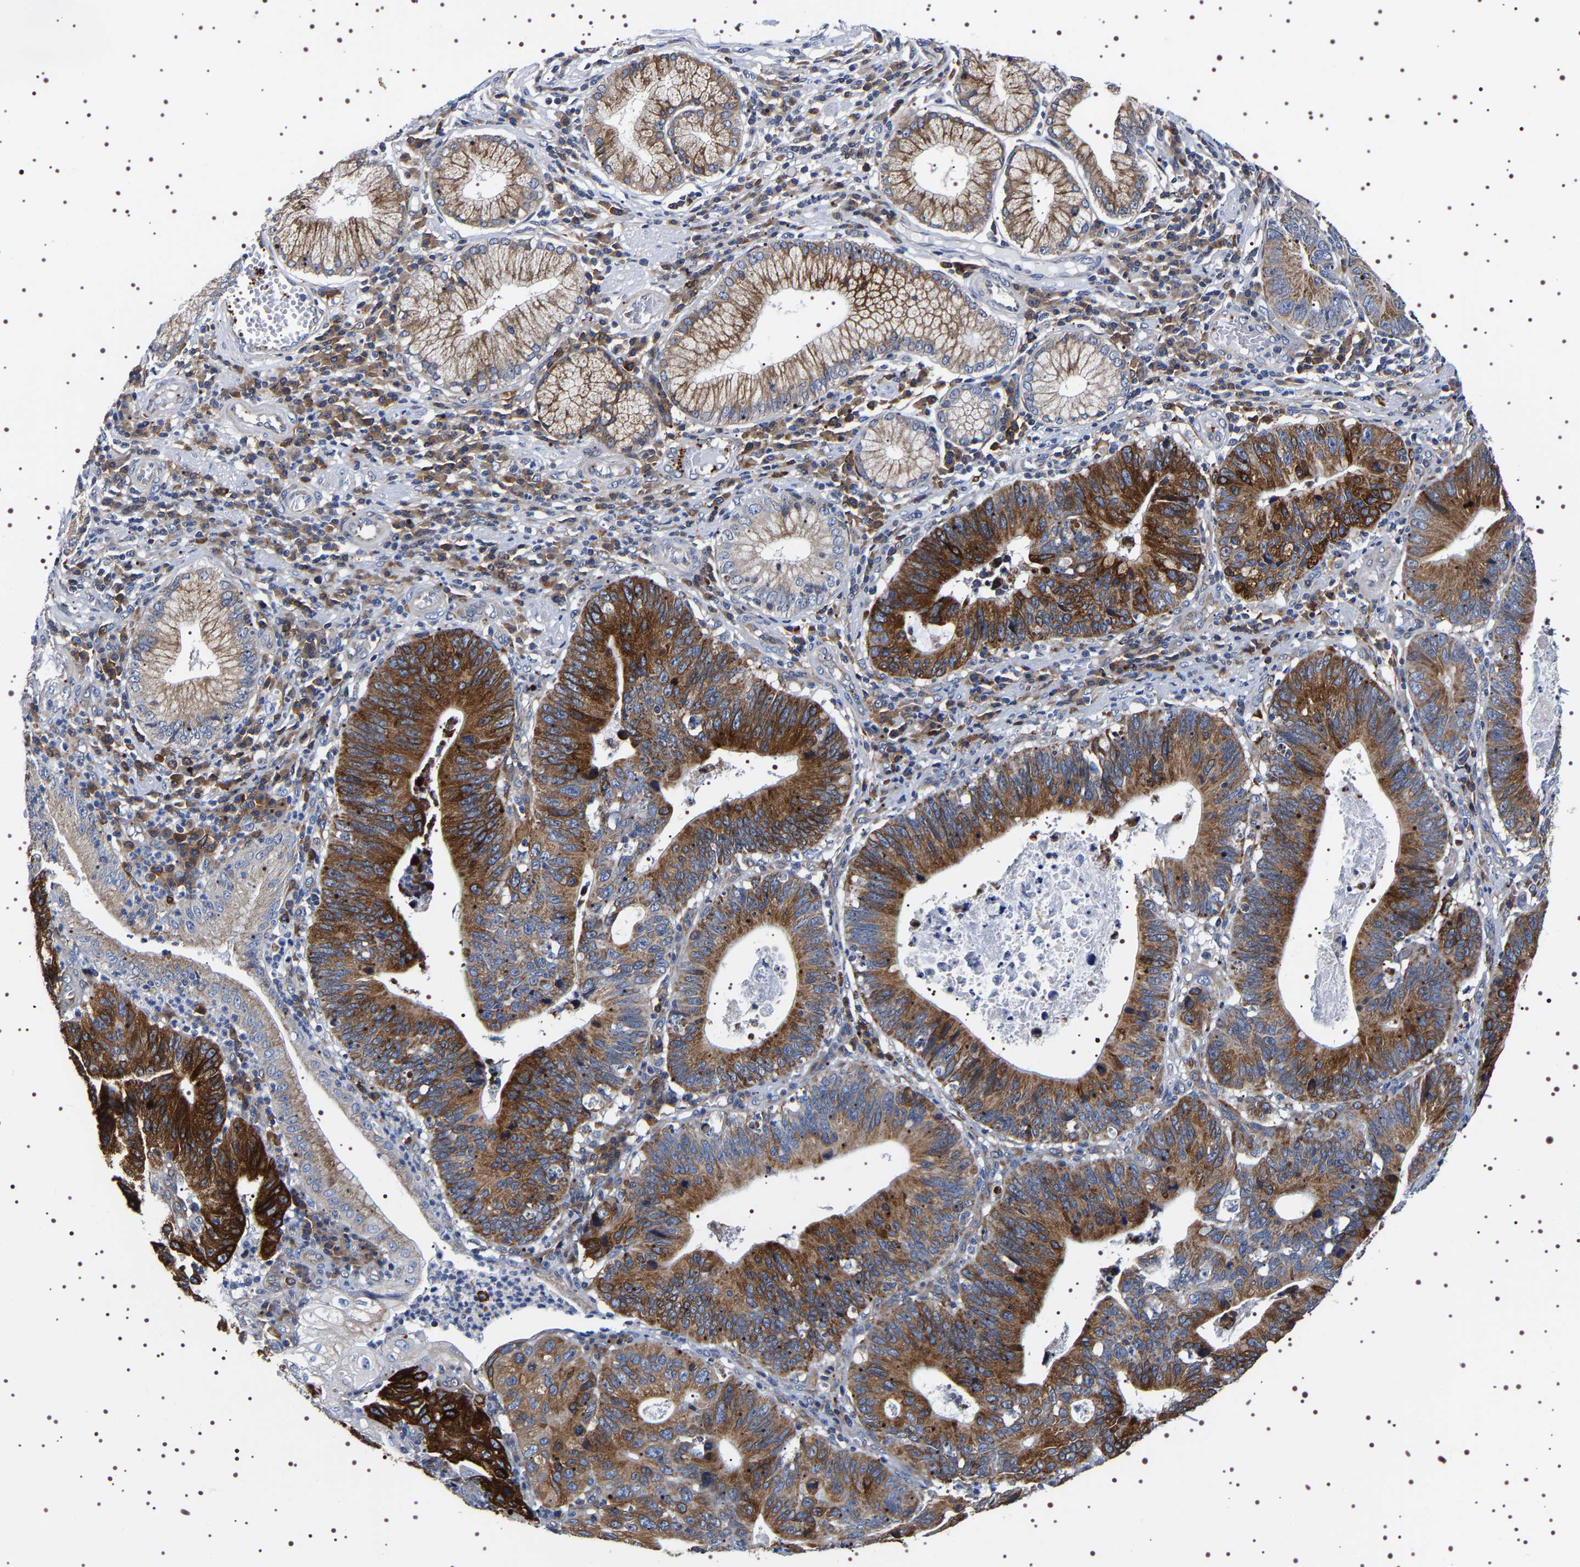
{"staining": {"intensity": "strong", "quantity": ">75%", "location": "cytoplasmic/membranous"}, "tissue": "stomach cancer", "cell_type": "Tumor cells", "image_type": "cancer", "snomed": [{"axis": "morphology", "description": "Adenocarcinoma, NOS"}, {"axis": "topography", "description": "Stomach"}], "caption": "There is high levels of strong cytoplasmic/membranous positivity in tumor cells of stomach cancer, as demonstrated by immunohistochemical staining (brown color).", "gene": "SQLE", "patient": {"sex": "male", "age": 59}}